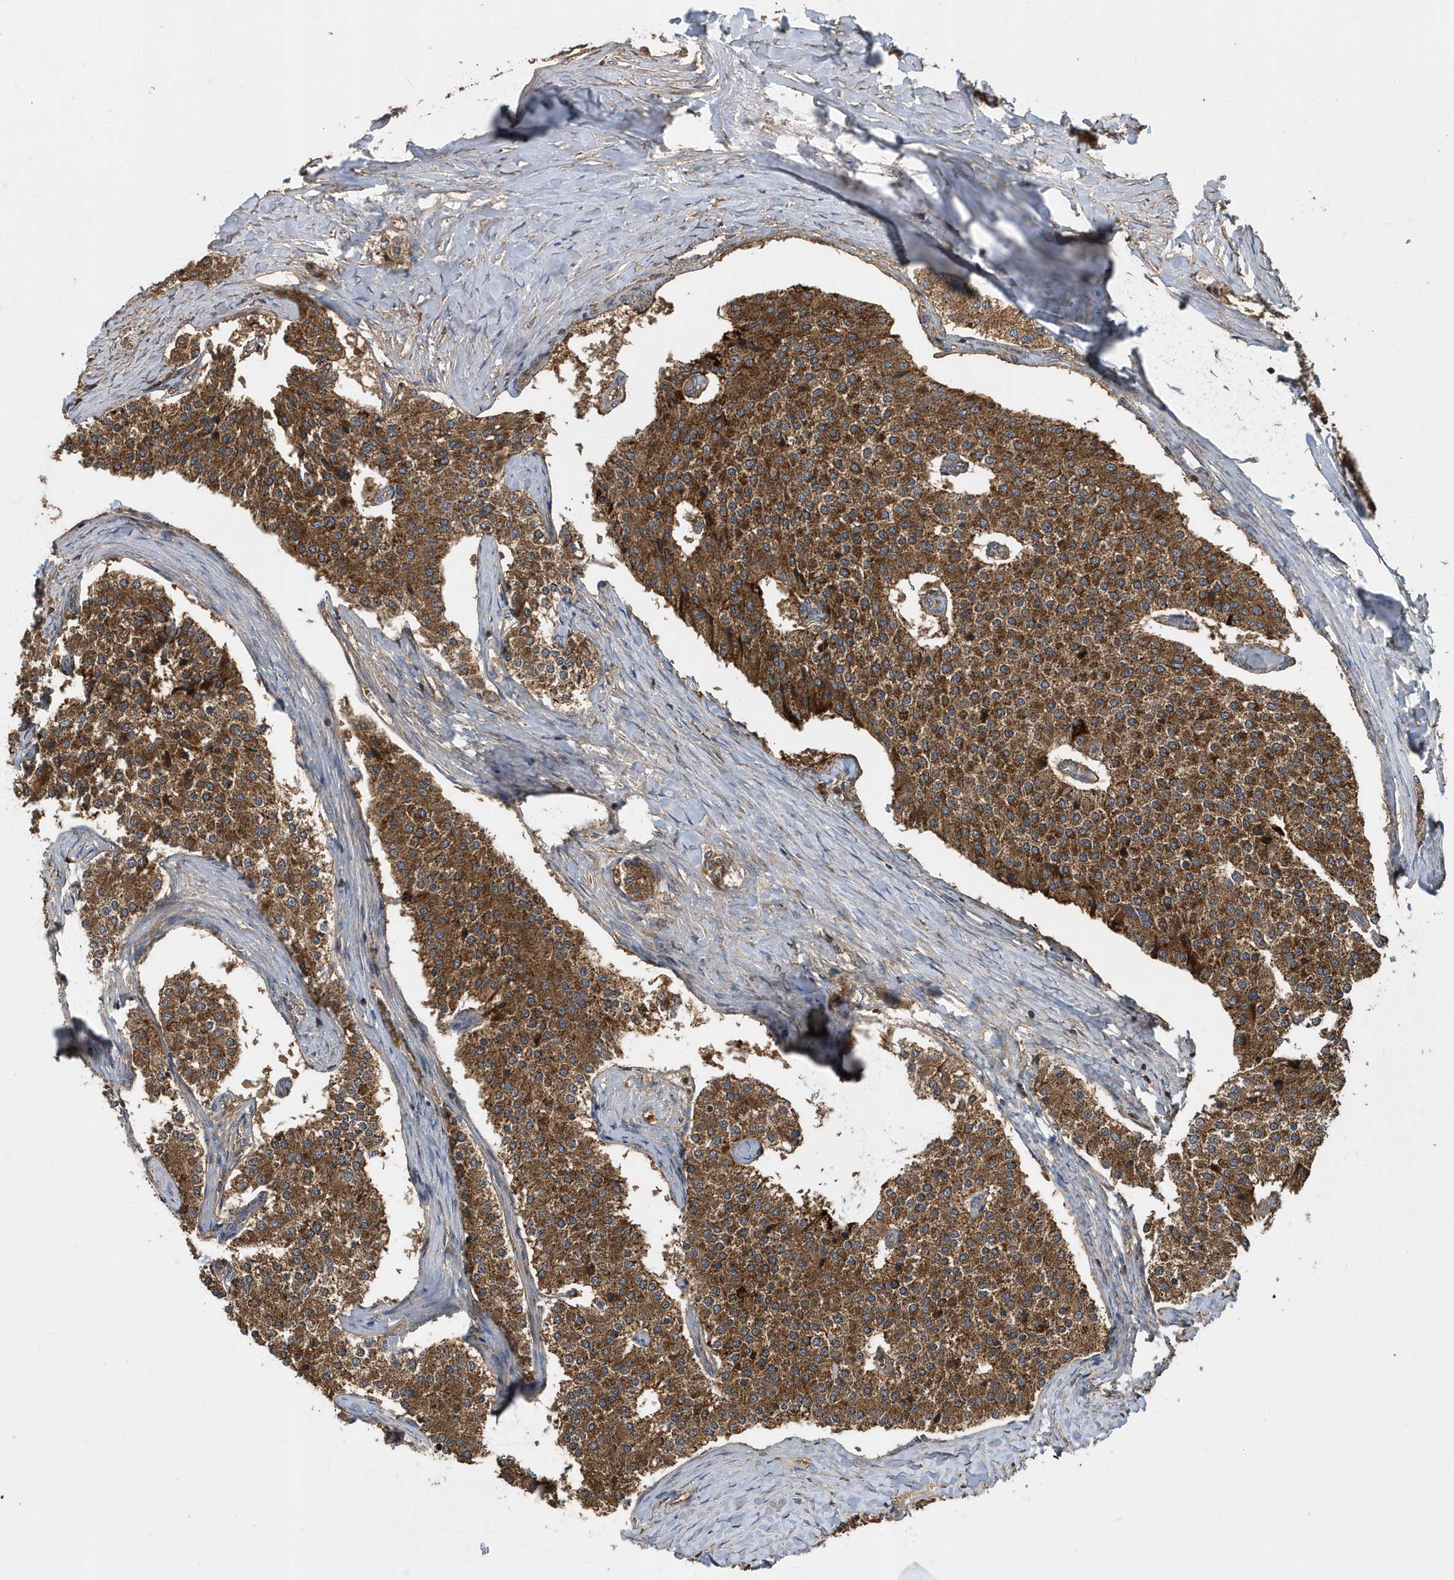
{"staining": {"intensity": "strong", "quantity": ">75%", "location": "cytoplasmic/membranous"}, "tissue": "carcinoid", "cell_type": "Tumor cells", "image_type": "cancer", "snomed": [{"axis": "morphology", "description": "Carcinoid, malignant, NOS"}, {"axis": "topography", "description": "Colon"}], "caption": "The histopathology image shows immunohistochemical staining of malignant carcinoid. There is strong cytoplasmic/membranous staining is appreciated in approximately >75% of tumor cells.", "gene": "TRAIP", "patient": {"sex": "female", "age": 52}}